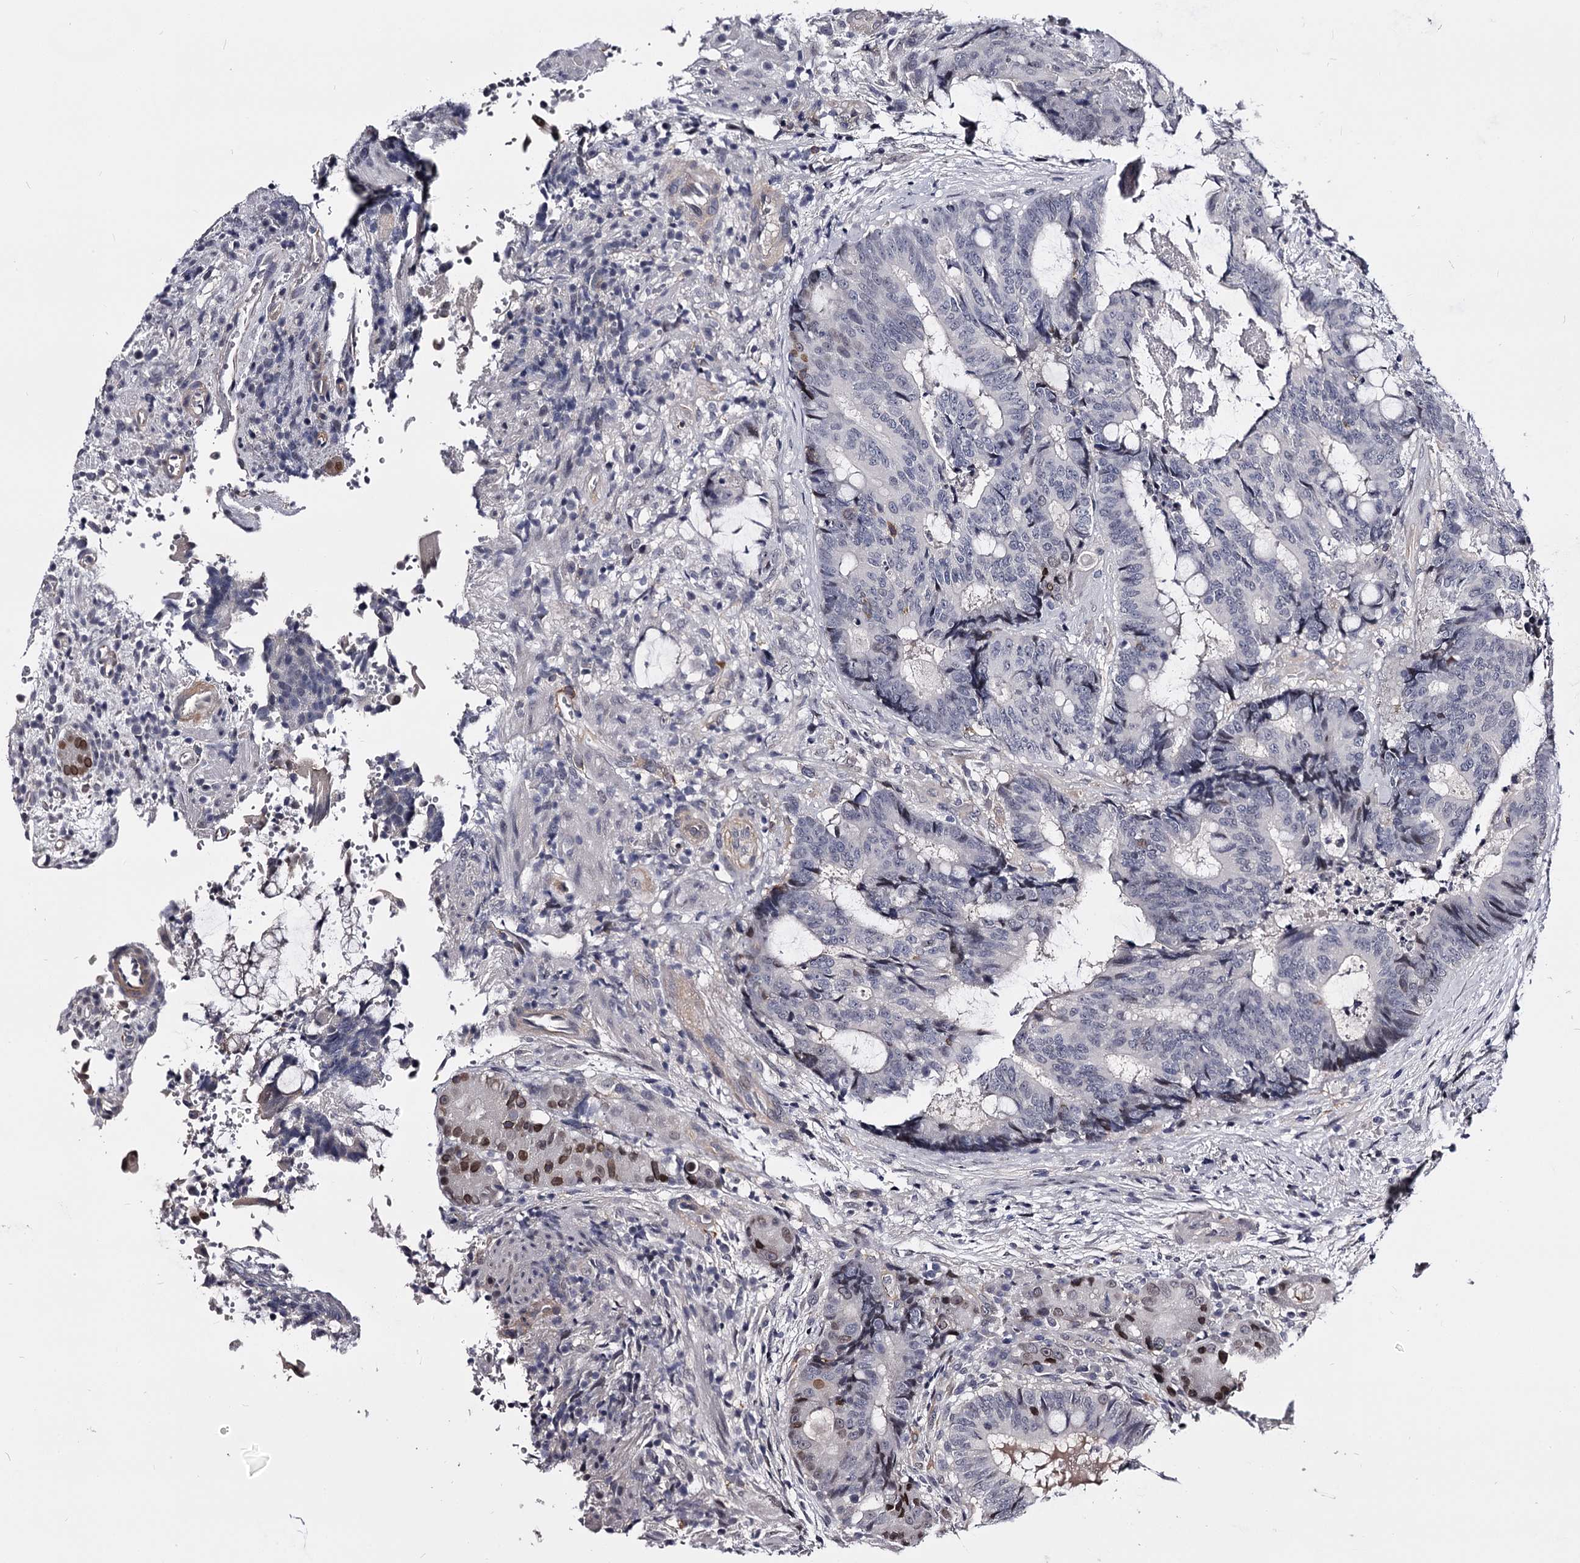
{"staining": {"intensity": "negative", "quantity": "none", "location": "none"}, "tissue": "colorectal cancer", "cell_type": "Tumor cells", "image_type": "cancer", "snomed": [{"axis": "morphology", "description": "Adenocarcinoma, NOS"}, {"axis": "topography", "description": "Rectum"}], "caption": "Immunohistochemistry (IHC) of colorectal adenocarcinoma shows no staining in tumor cells.", "gene": "OVOL2", "patient": {"sex": "male", "age": 69}}